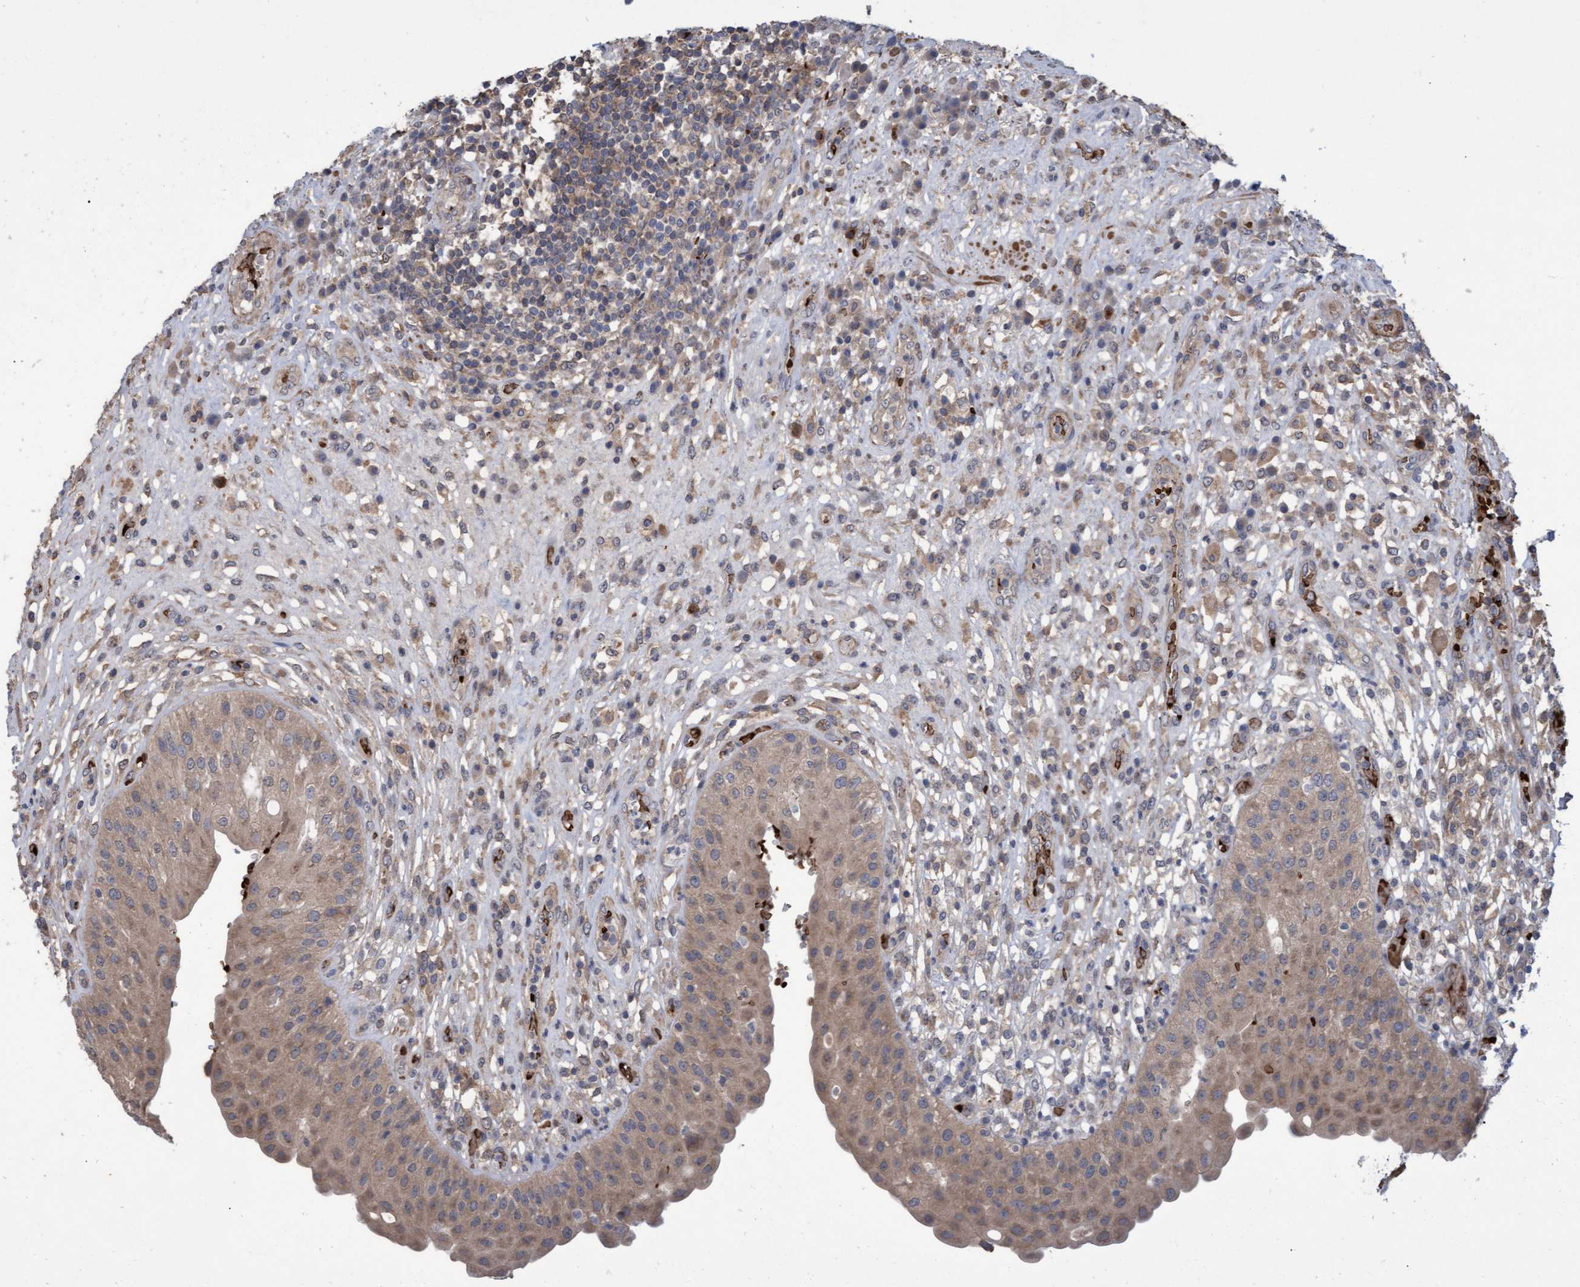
{"staining": {"intensity": "weak", "quantity": ">75%", "location": "cytoplasmic/membranous"}, "tissue": "urinary bladder", "cell_type": "Urothelial cells", "image_type": "normal", "snomed": [{"axis": "morphology", "description": "Normal tissue, NOS"}, {"axis": "topography", "description": "Urinary bladder"}], "caption": "Immunohistochemistry (IHC) (DAB (3,3'-diaminobenzidine)) staining of normal human urinary bladder exhibits weak cytoplasmic/membranous protein staining in approximately >75% of urothelial cells.", "gene": "NAA15", "patient": {"sex": "female", "age": 62}}